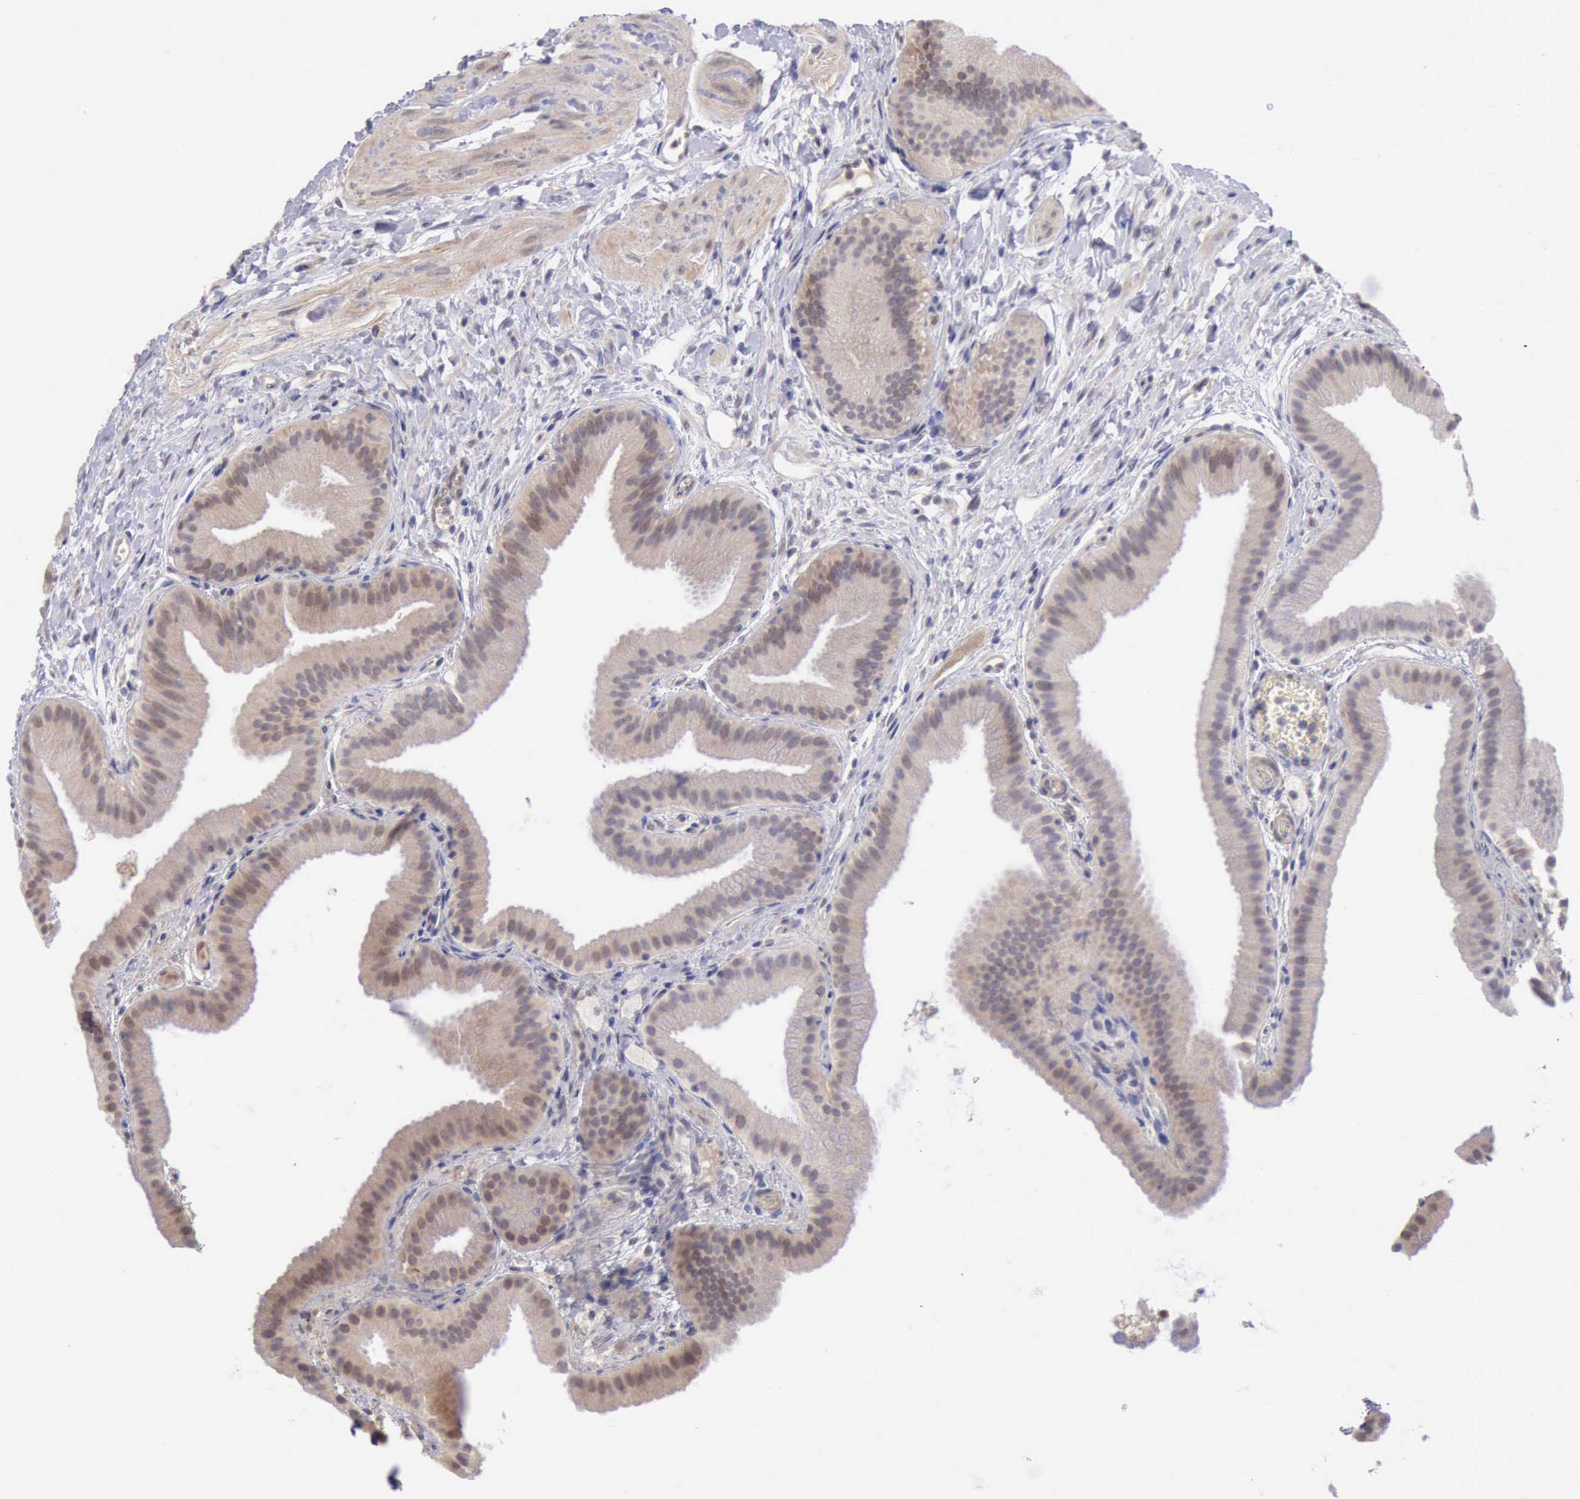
{"staining": {"intensity": "weak", "quantity": "25%-75%", "location": "cytoplasmic/membranous"}, "tissue": "gallbladder", "cell_type": "Glandular cells", "image_type": "normal", "snomed": [{"axis": "morphology", "description": "Normal tissue, NOS"}, {"axis": "topography", "description": "Gallbladder"}], "caption": "DAB immunohistochemical staining of unremarkable gallbladder reveals weak cytoplasmic/membranous protein staining in about 25%-75% of glandular cells. The protein is shown in brown color, while the nuclei are stained blue.", "gene": "DNAJB7", "patient": {"sex": "female", "age": 63}}